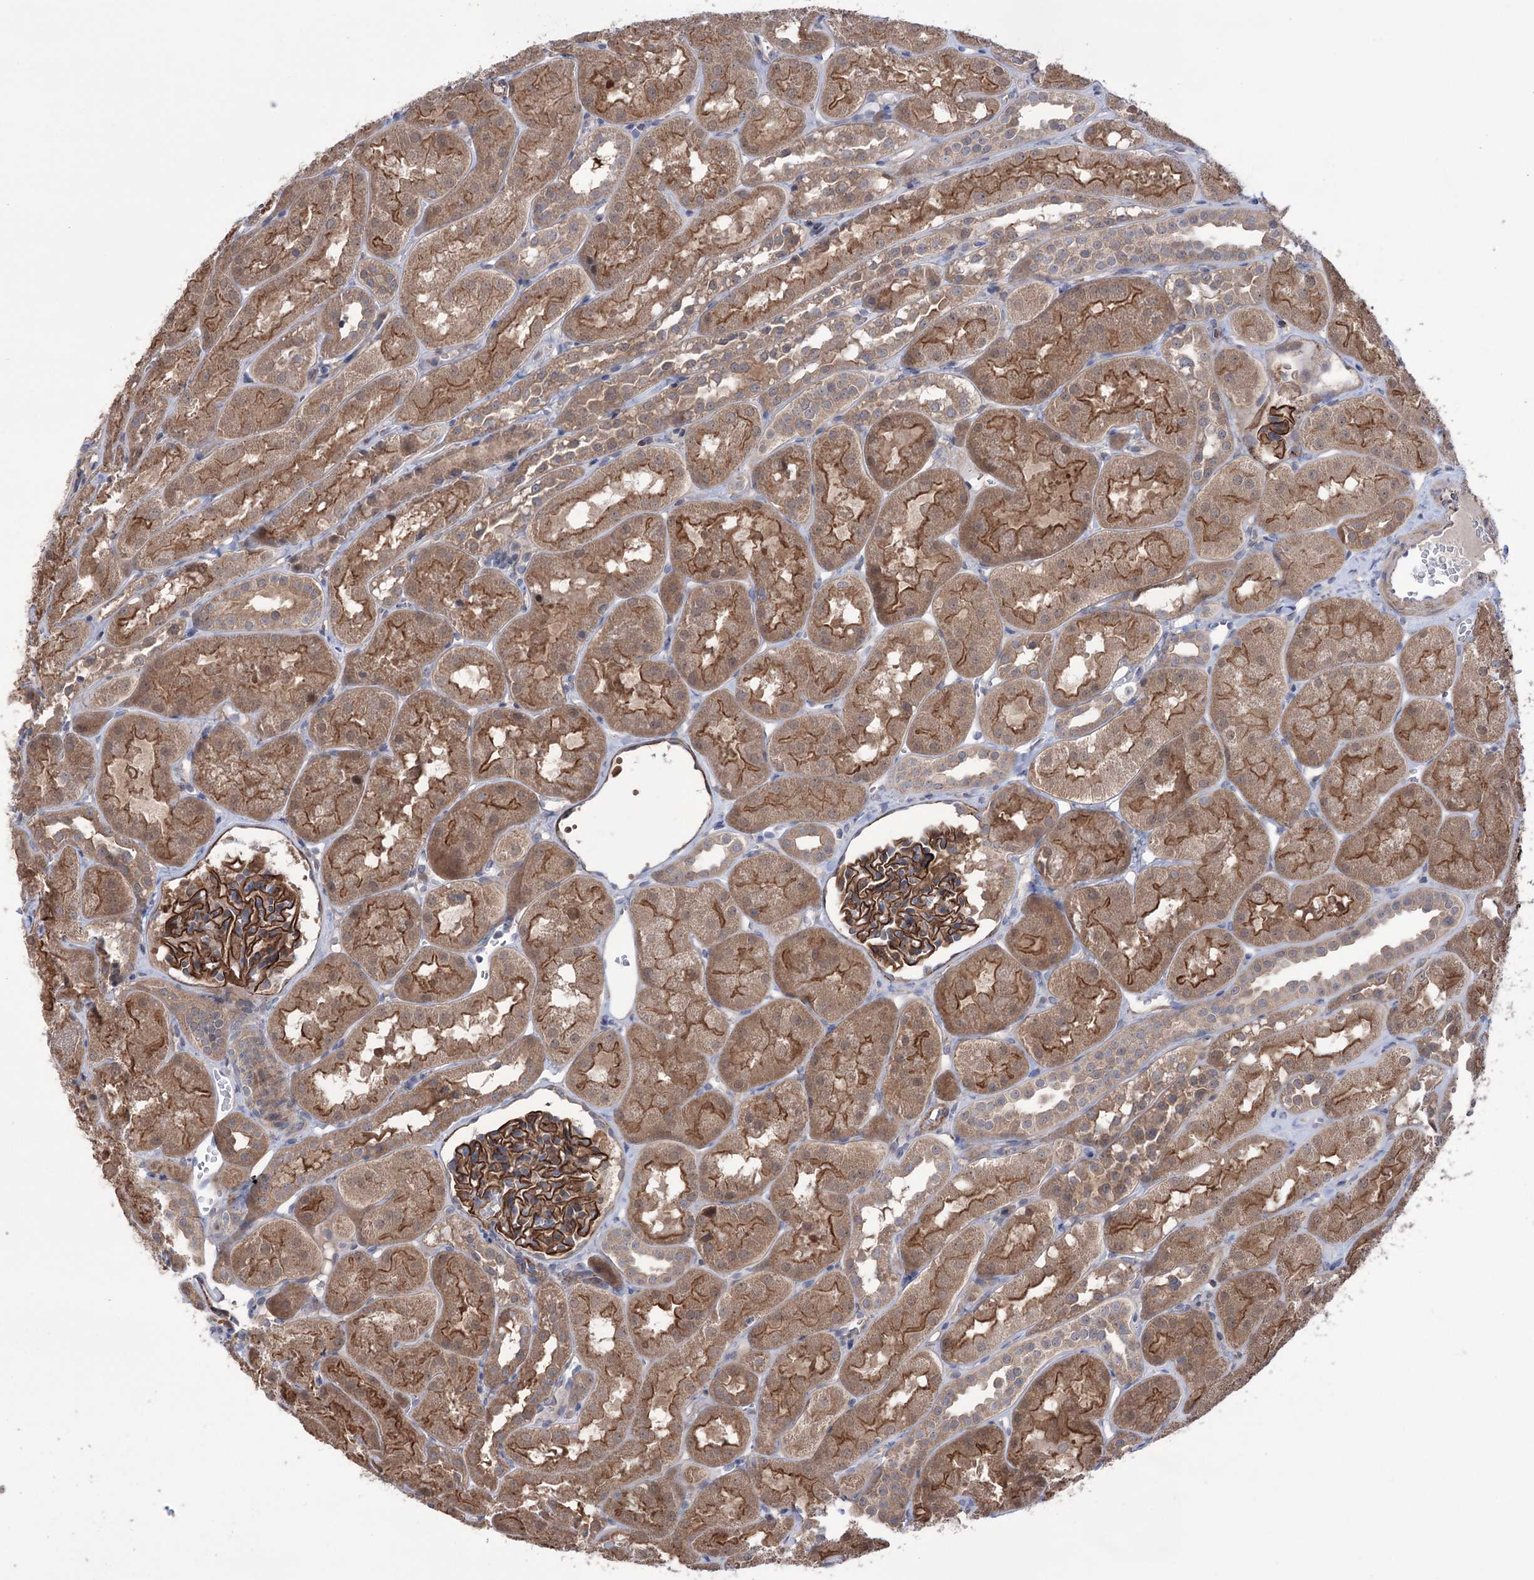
{"staining": {"intensity": "strong", "quantity": ">75%", "location": "cytoplasmic/membranous"}, "tissue": "kidney", "cell_type": "Cells in glomeruli", "image_type": "normal", "snomed": [{"axis": "morphology", "description": "Normal tissue, NOS"}, {"axis": "topography", "description": "Kidney"}, {"axis": "topography", "description": "Urinary bladder"}], "caption": "This histopathology image shows IHC staining of benign kidney, with high strong cytoplasmic/membranous positivity in about >75% of cells in glomeruli.", "gene": "TRIM71", "patient": {"sex": "male", "age": 16}}